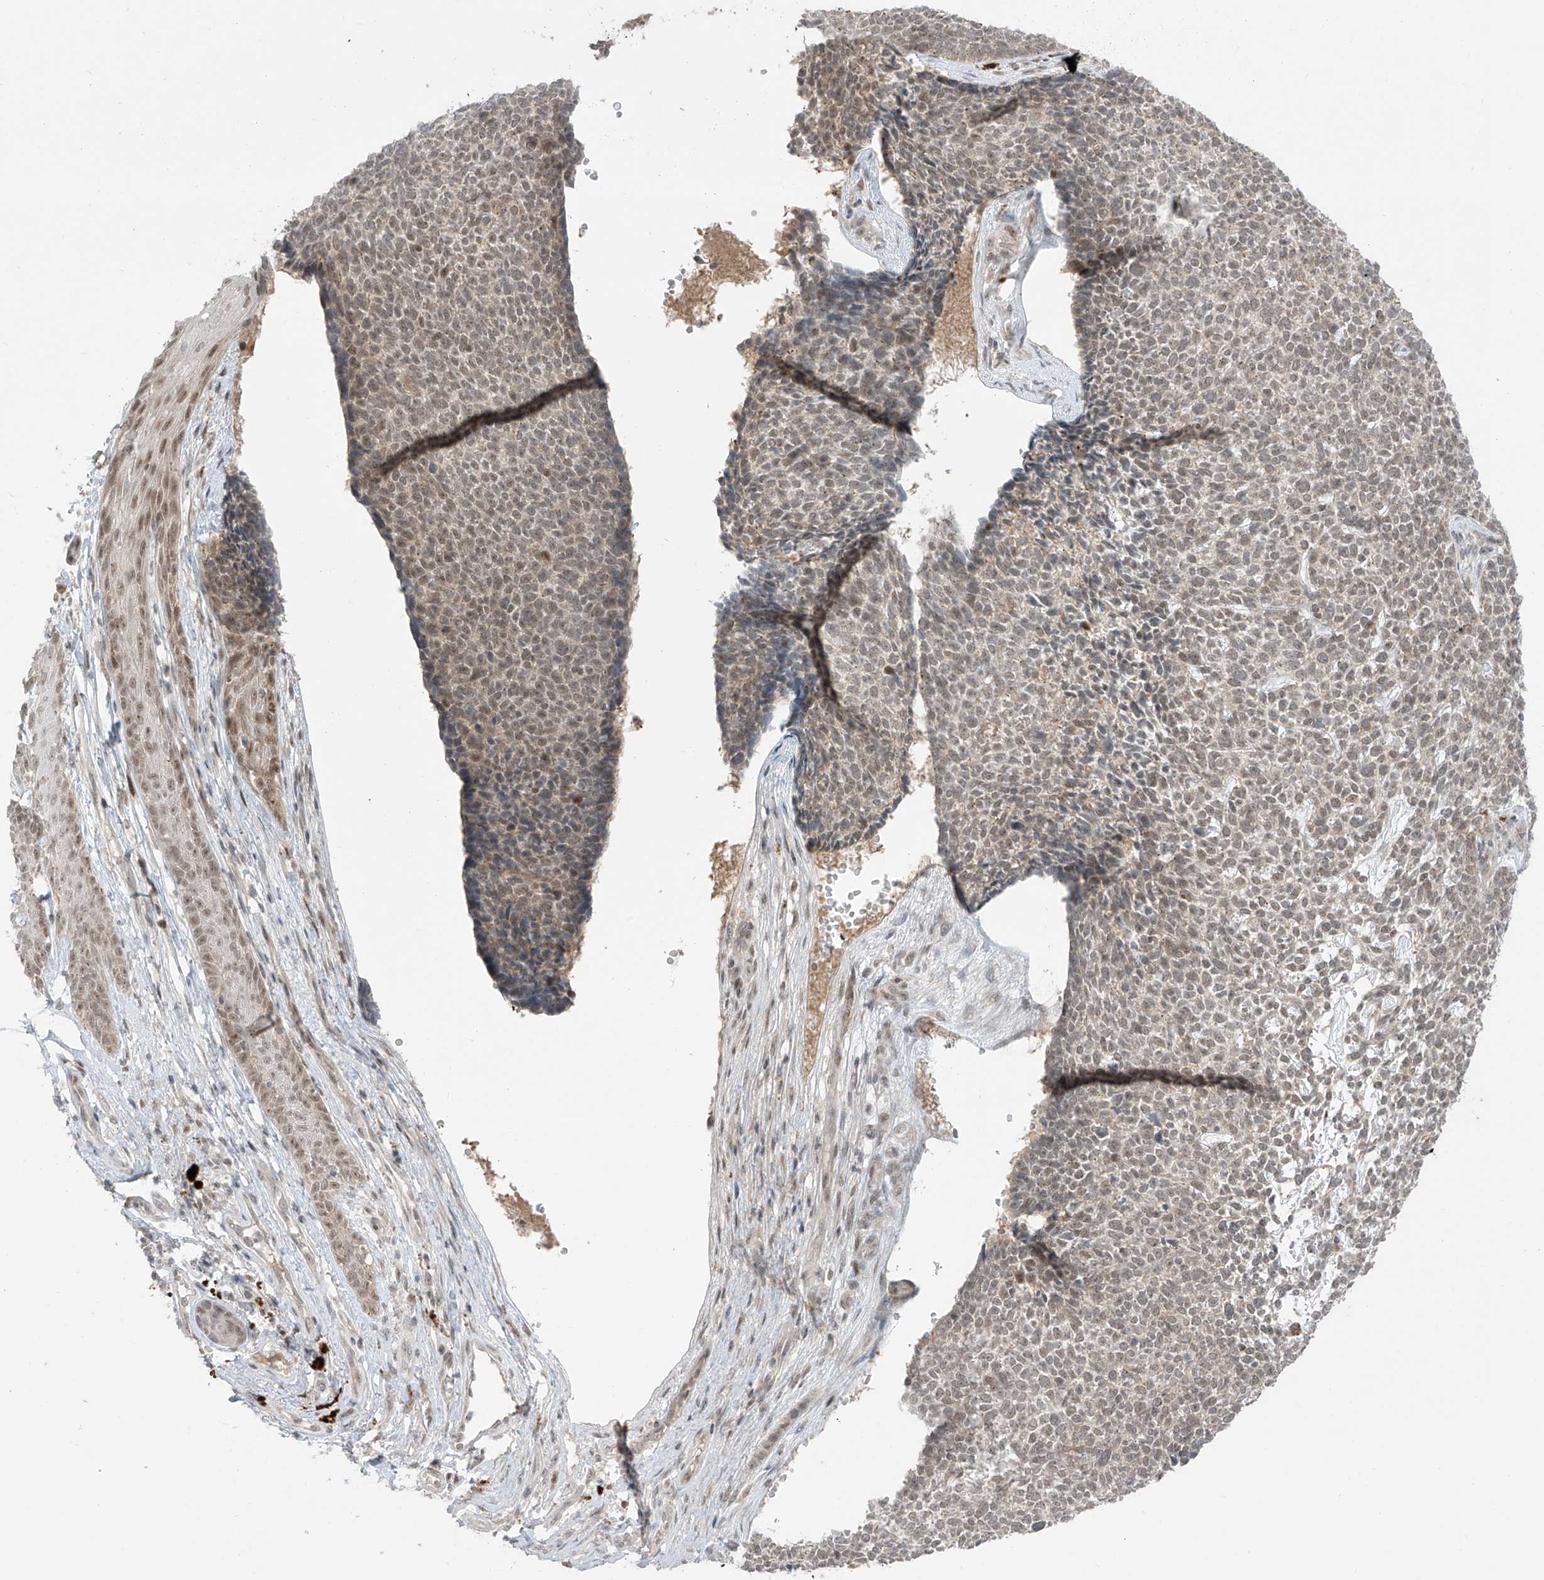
{"staining": {"intensity": "weak", "quantity": ">75%", "location": "nuclear"}, "tissue": "skin cancer", "cell_type": "Tumor cells", "image_type": "cancer", "snomed": [{"axis": "morphology", "description": "Basal cell carcinoma"}, {"axis": "topography", "description": "Skin"}], "caption": "IHC (DAB) staining of human basal cell carcinoma (skin) exhibits weak nuclear protein positivity in about >75% of tumor cells. (DAB = brown stain, brightfield microscopy at high magnification).", "gene": "OGT", "patient": {"sex": "female", "age": 84}}